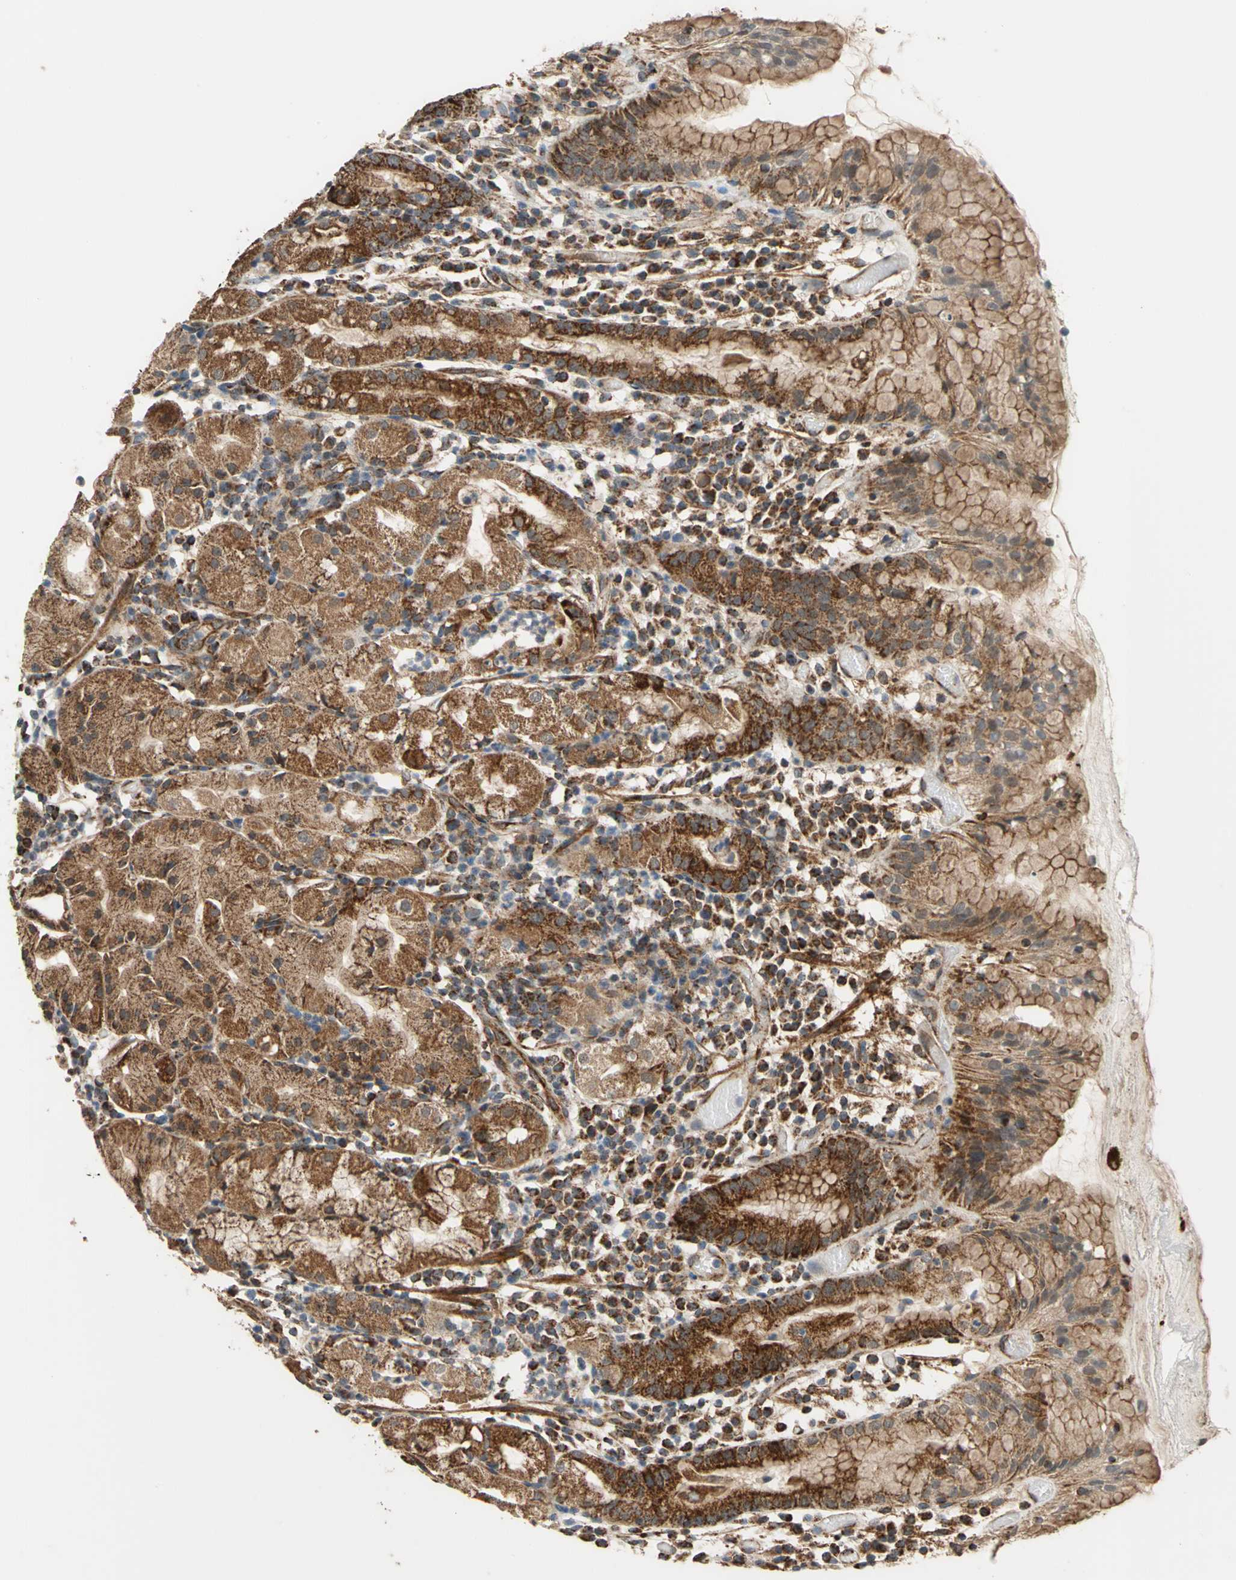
{"staining": {"intensity": "moderate", "quantity": ">75%", "location": "cytoplasmic/membranous"}, "tissue": "stomach", "cell_type": "Glandular cells", "image_type": "normal", "snomed": [{"axis": "morphology", "description": "Normal tissue, NOS"}, {"axis": "topography", "description": "Stomach"}, {"axis": "topography", "description": "Stomach, lower"}], "caption": "The immunohistochemical stain labels moderate cytoplasmic/membranous staining in glandular cells of normal stomach. Immunohistochemistry (ihc) stains the protein in brown and the nuclei are stained blue.", "gene": "MRPS22", "patient": {"sex": "female", "age": 75}}